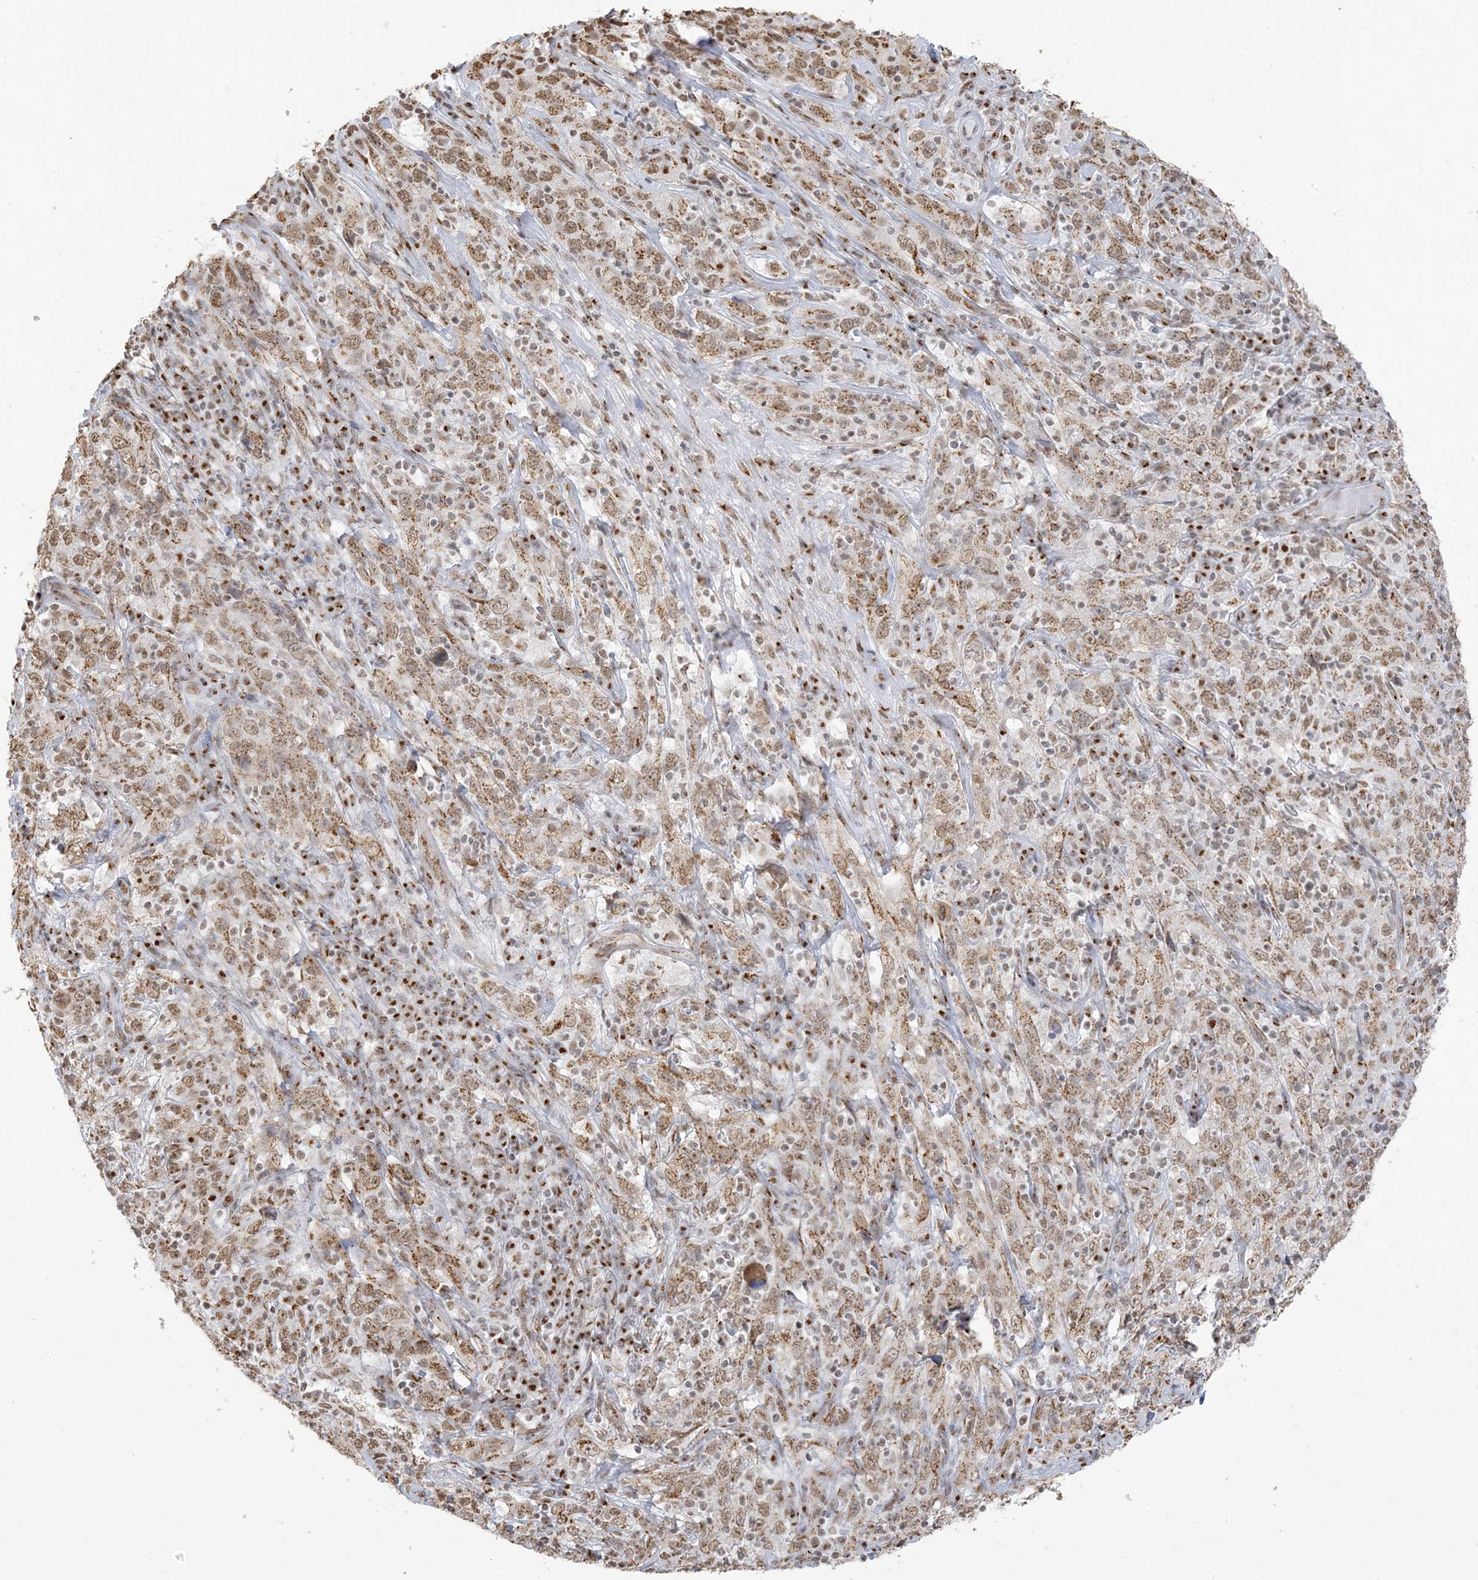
{"staining": {"intensity": "moderate", "quantity": ">75%", "location": "cytoplasmic/membranous,nuclear"}, "tissue": "cervical cancer", "cell_type": "Tumor cells", "image_type": "cancer", "snomed": [{"axis": "morphology", "description": "Squamous cell carcinoma, NOS"}, {"axis": "topography", "description": "Cervix"}], "caption": "This is an image of IHC staining of cervical squamous cell carcinoma, which shows moderate expression in the cytoplasmic/membranous and nuclear of tumor cells.", "gene": "GPR107", "patient": {"sex": "female", "age": 46}}